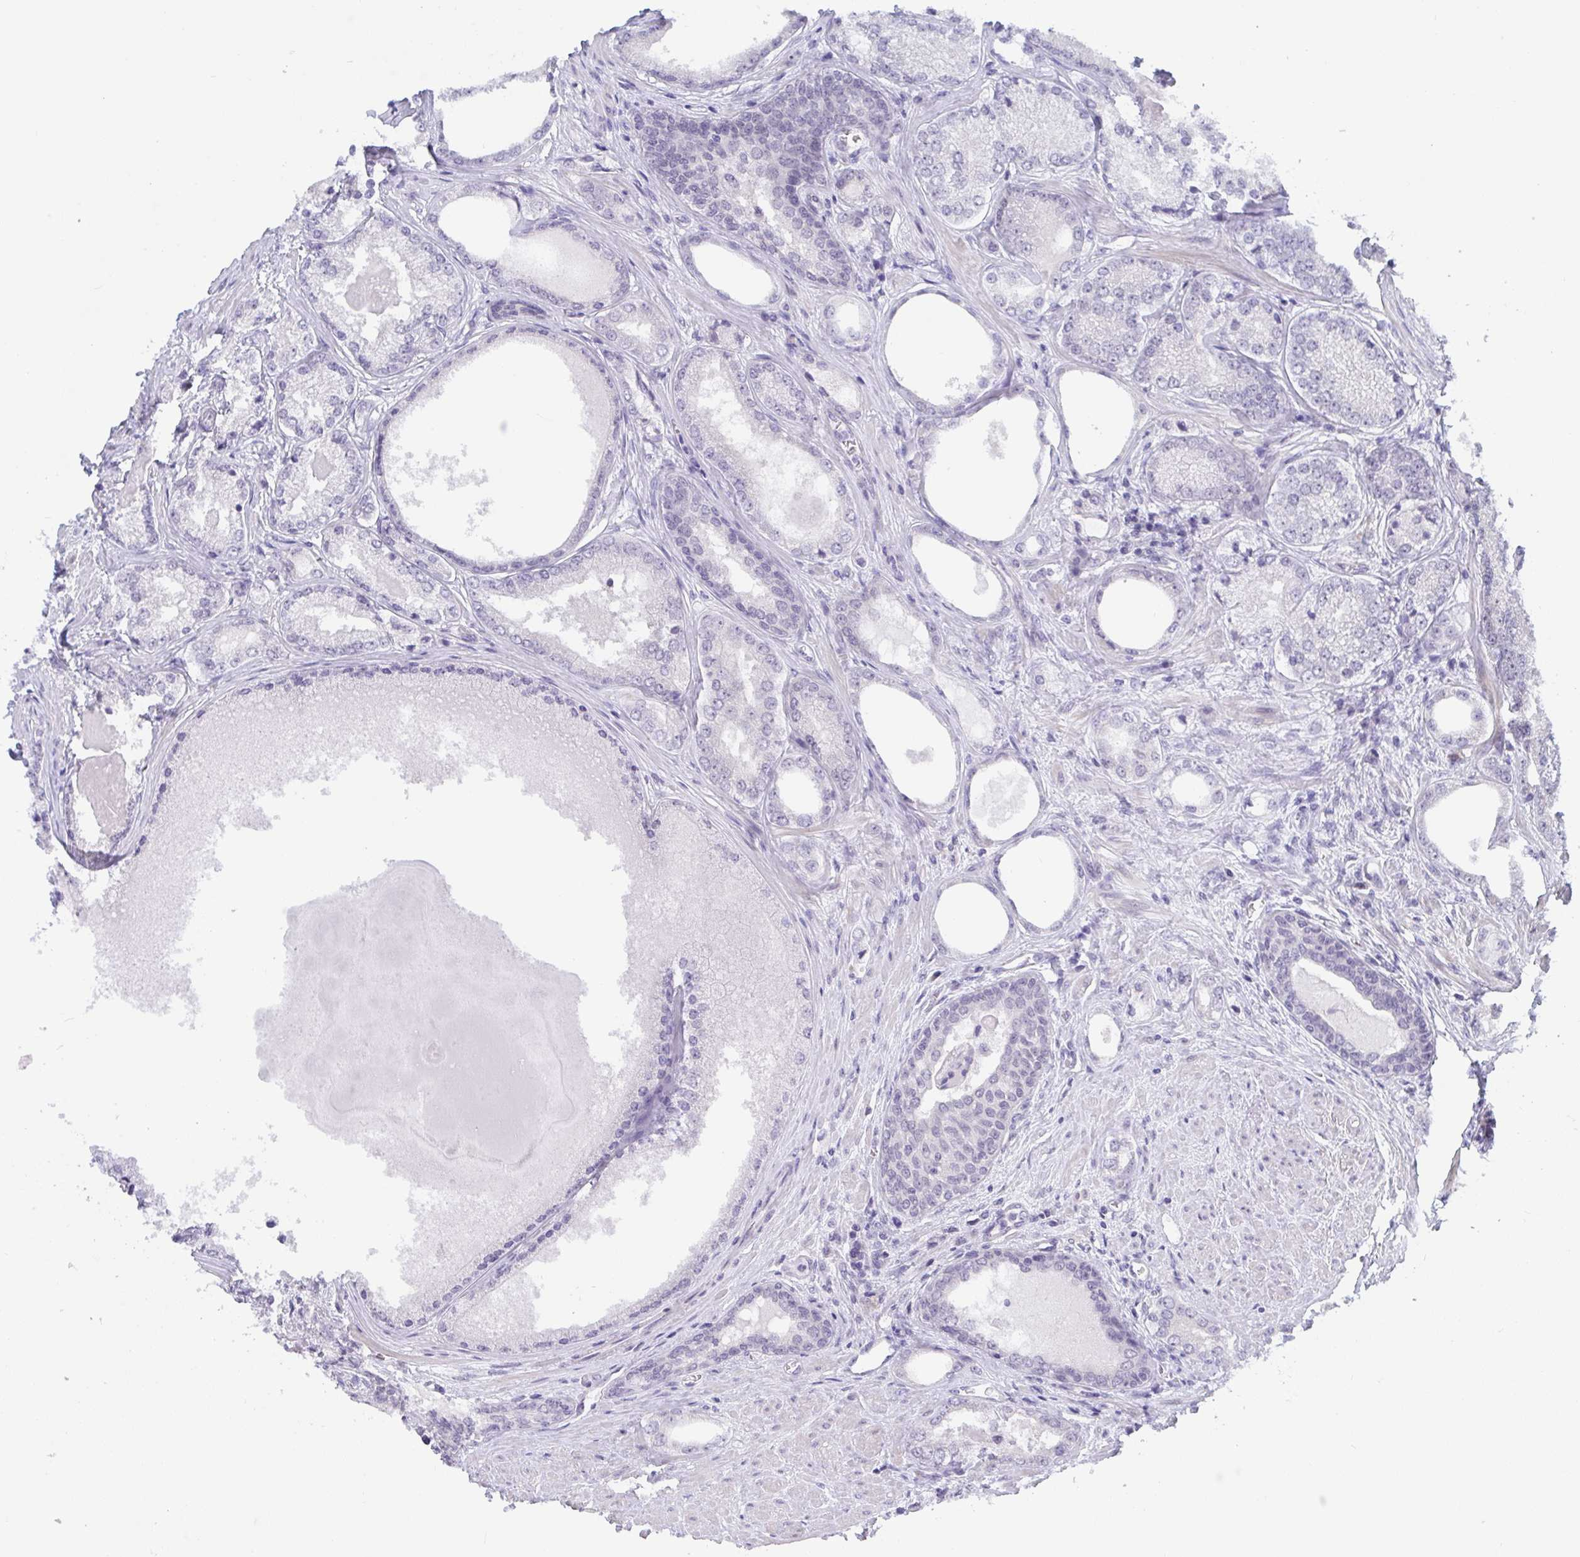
{"staining": {"intensity": "negative", "quantity": "none", "location": "none"}, "tissue": "prostate cancer", "cell_type": "Tumor cells", "image_type": "cancer", "snomed": [{"axis": "morphology", "description": "Adenocarcinoma, NOS"}, {"axis": "morphology", "description": "Adenocarcinoma, Low grade"}, {"axis": "topography", "description": "Prostate"}], "caption": "The IHC histopathology image has no significant expression in tumor cells of low-grade adenocarcinoma (prostate) tissue. (DAB immunohistochemistry (IHC), high magnification).", "gene": "BMAL2", "patient": {"sex": "male", "age": 68}}